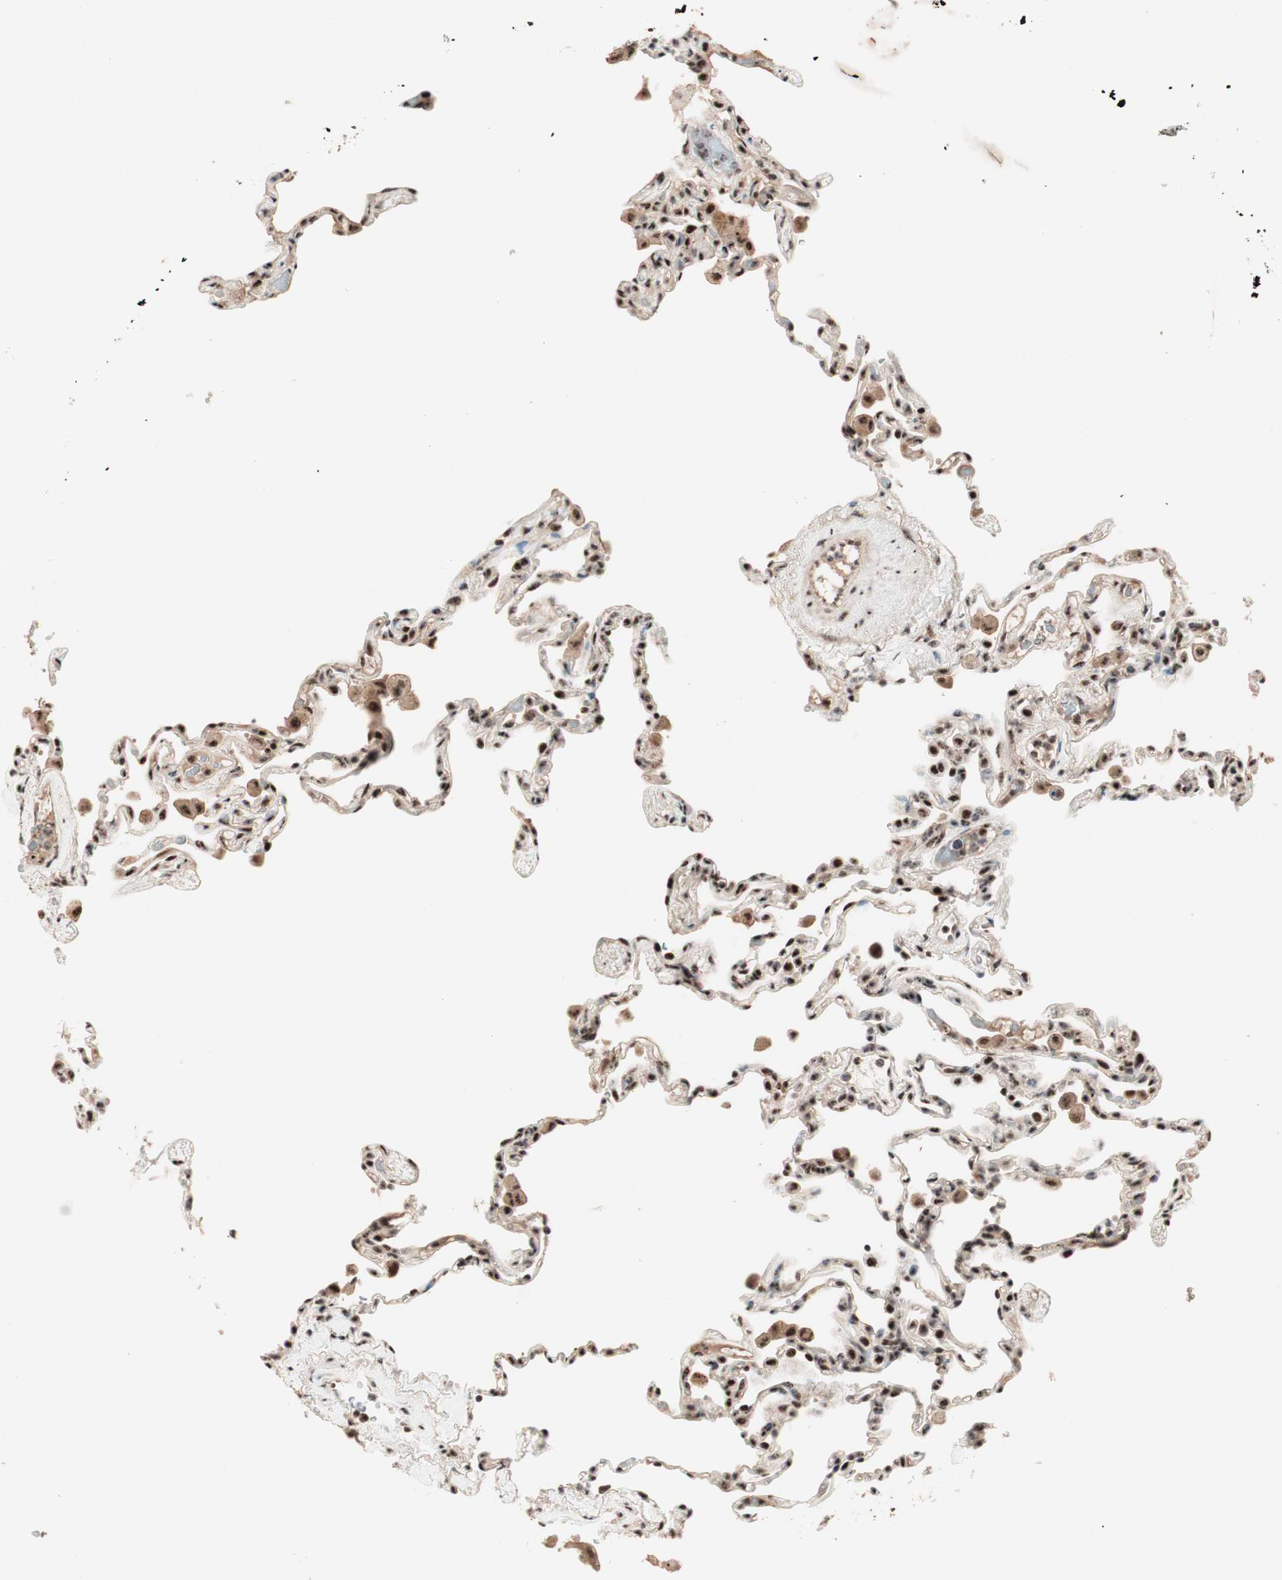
{"staining": {"intensity": "strong", "quantity": "25%-75%", "location": "nuclear"}, "tissue": "lung", "cell_type": "Alveolar cells", "image_type": "normal", "snomed": [{"axis": "morphology", "description": "Normal tissue, NOS"}, {"axis": "topography", "description": "Lung"}], "caption": "Immunohistochemical staining of benign human lung displays strong nuclear protein expression in approximately 25%-75% of alveolar cells.", "gene": "NR5A2", "patient": {"sex": "male", "age": 59}}